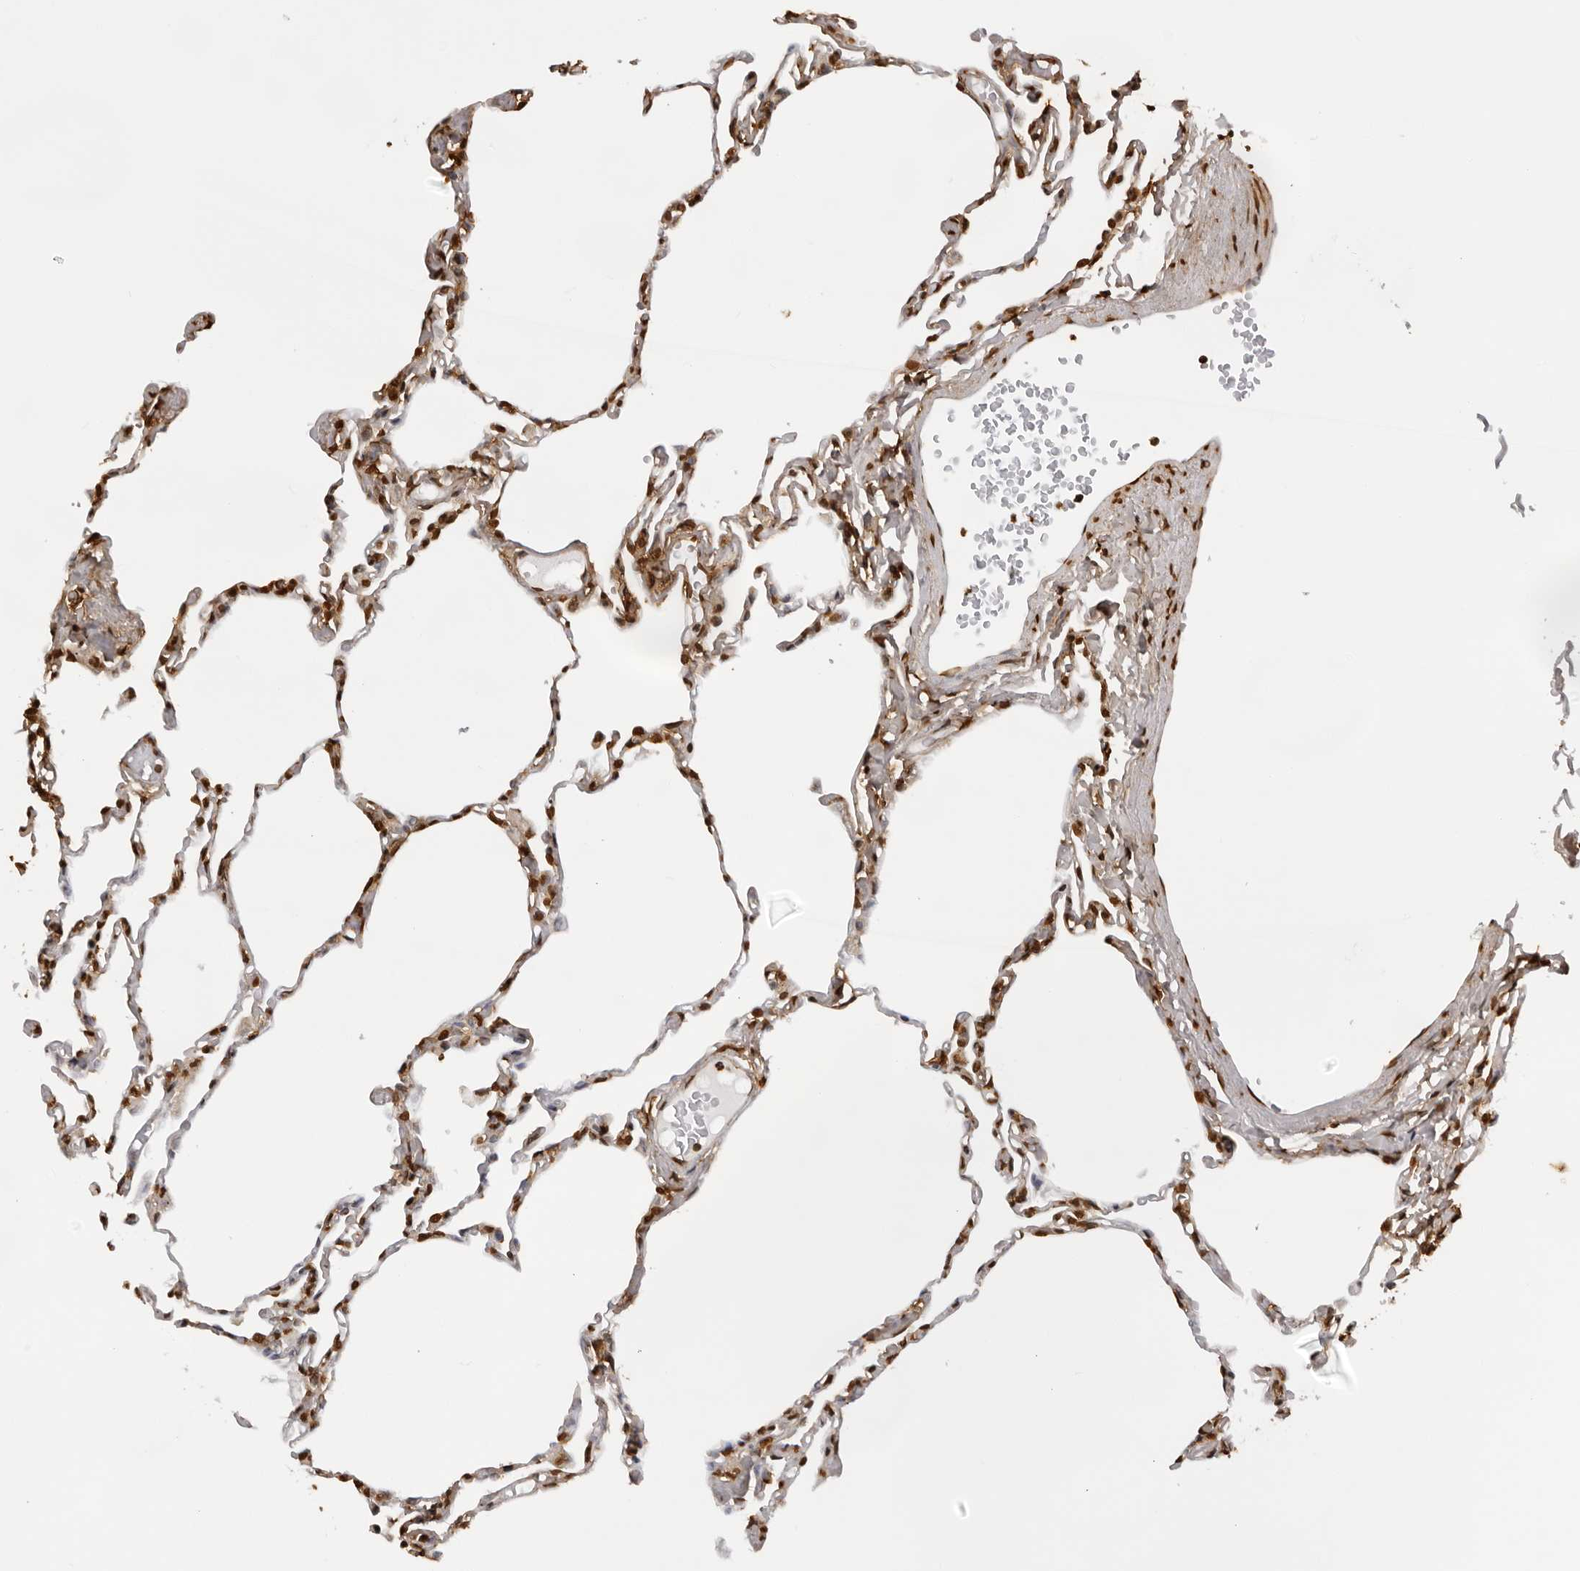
{"staining": {"intensity": "strong", "quantity": ">75%", "location": "nuclear"}, "tissue": "lung", "cell_type": "Alveolar cells", "image_type": "normal", "snomed": [{"axis": "morphology", "description": "Normal tissue, NOS"}, {"axis": "topography", "description": "Lung"}], "caption": "A micrograph of lung stained for a protein displays strong nuclear brown staining in alveolar cells. The protein of interest is stained brown, and the nuclei are stained in blue (DAB IHC with brightfield microscopy, high magnification).", "gene": "ZFP91", "patient": {"sex": "female", "age": 49}}